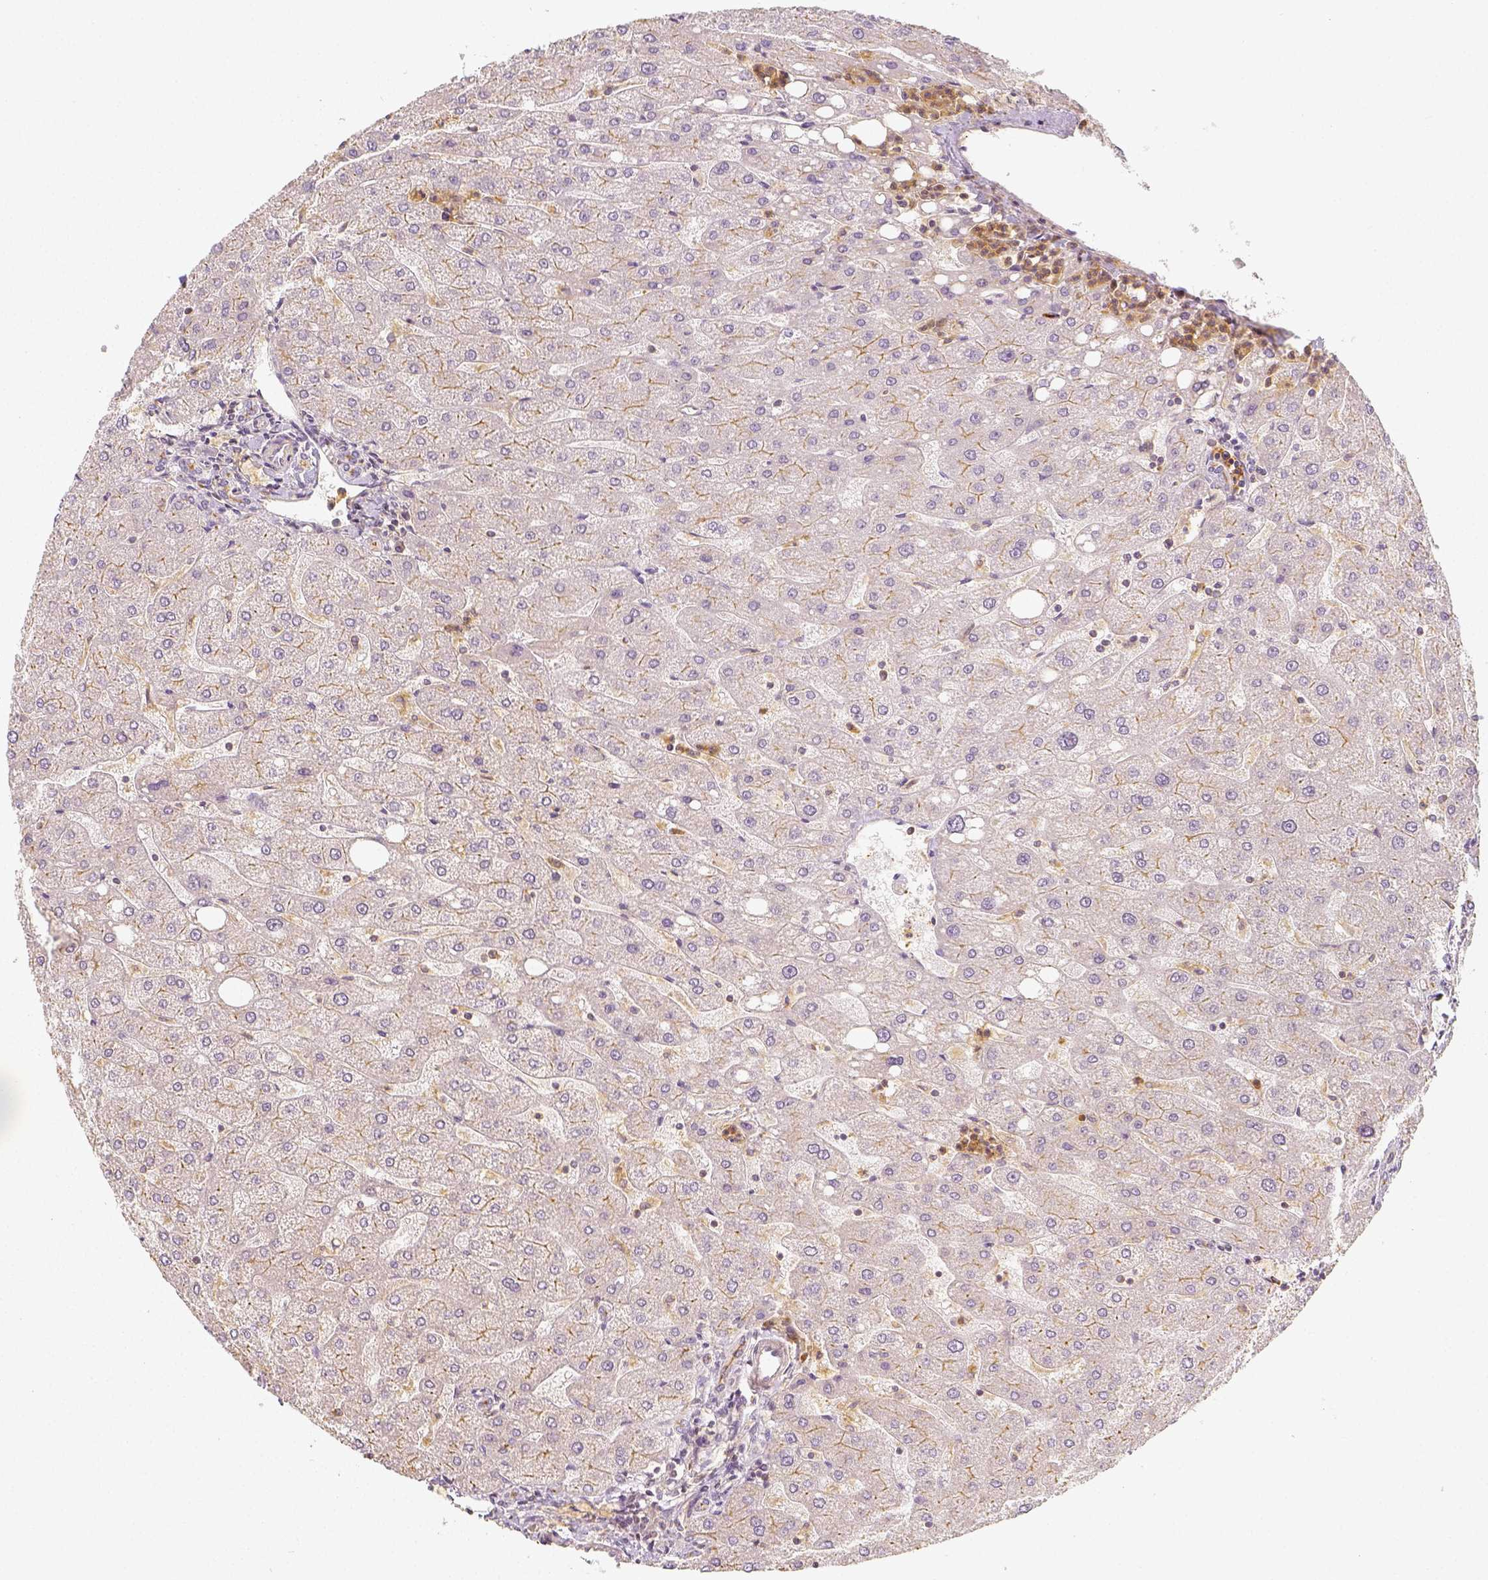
{"staining": {"intensity": "moderate", "quantity": ">75%", "location": "cytoplasmic/membranous"}, "tissue": "liver", "cell_type": "Cholangiocytes", "image_type": "normal", "snomed": [{"axis": "morphology", "description": "Normal tissue, NOS"}, {"axis": "topography", "description": "Liver"}], "caption": "This histopathology image displays benign liver stained with immunohistochemistry (IHC) to label a protein in brown. The cytoplasmic/membranous of cholangiocytes show moderate positivity for the protein. Nuclei are counter-stained blue.", "gene": "PTPRJ", "patient": {"sex": "male", "age": 67}}